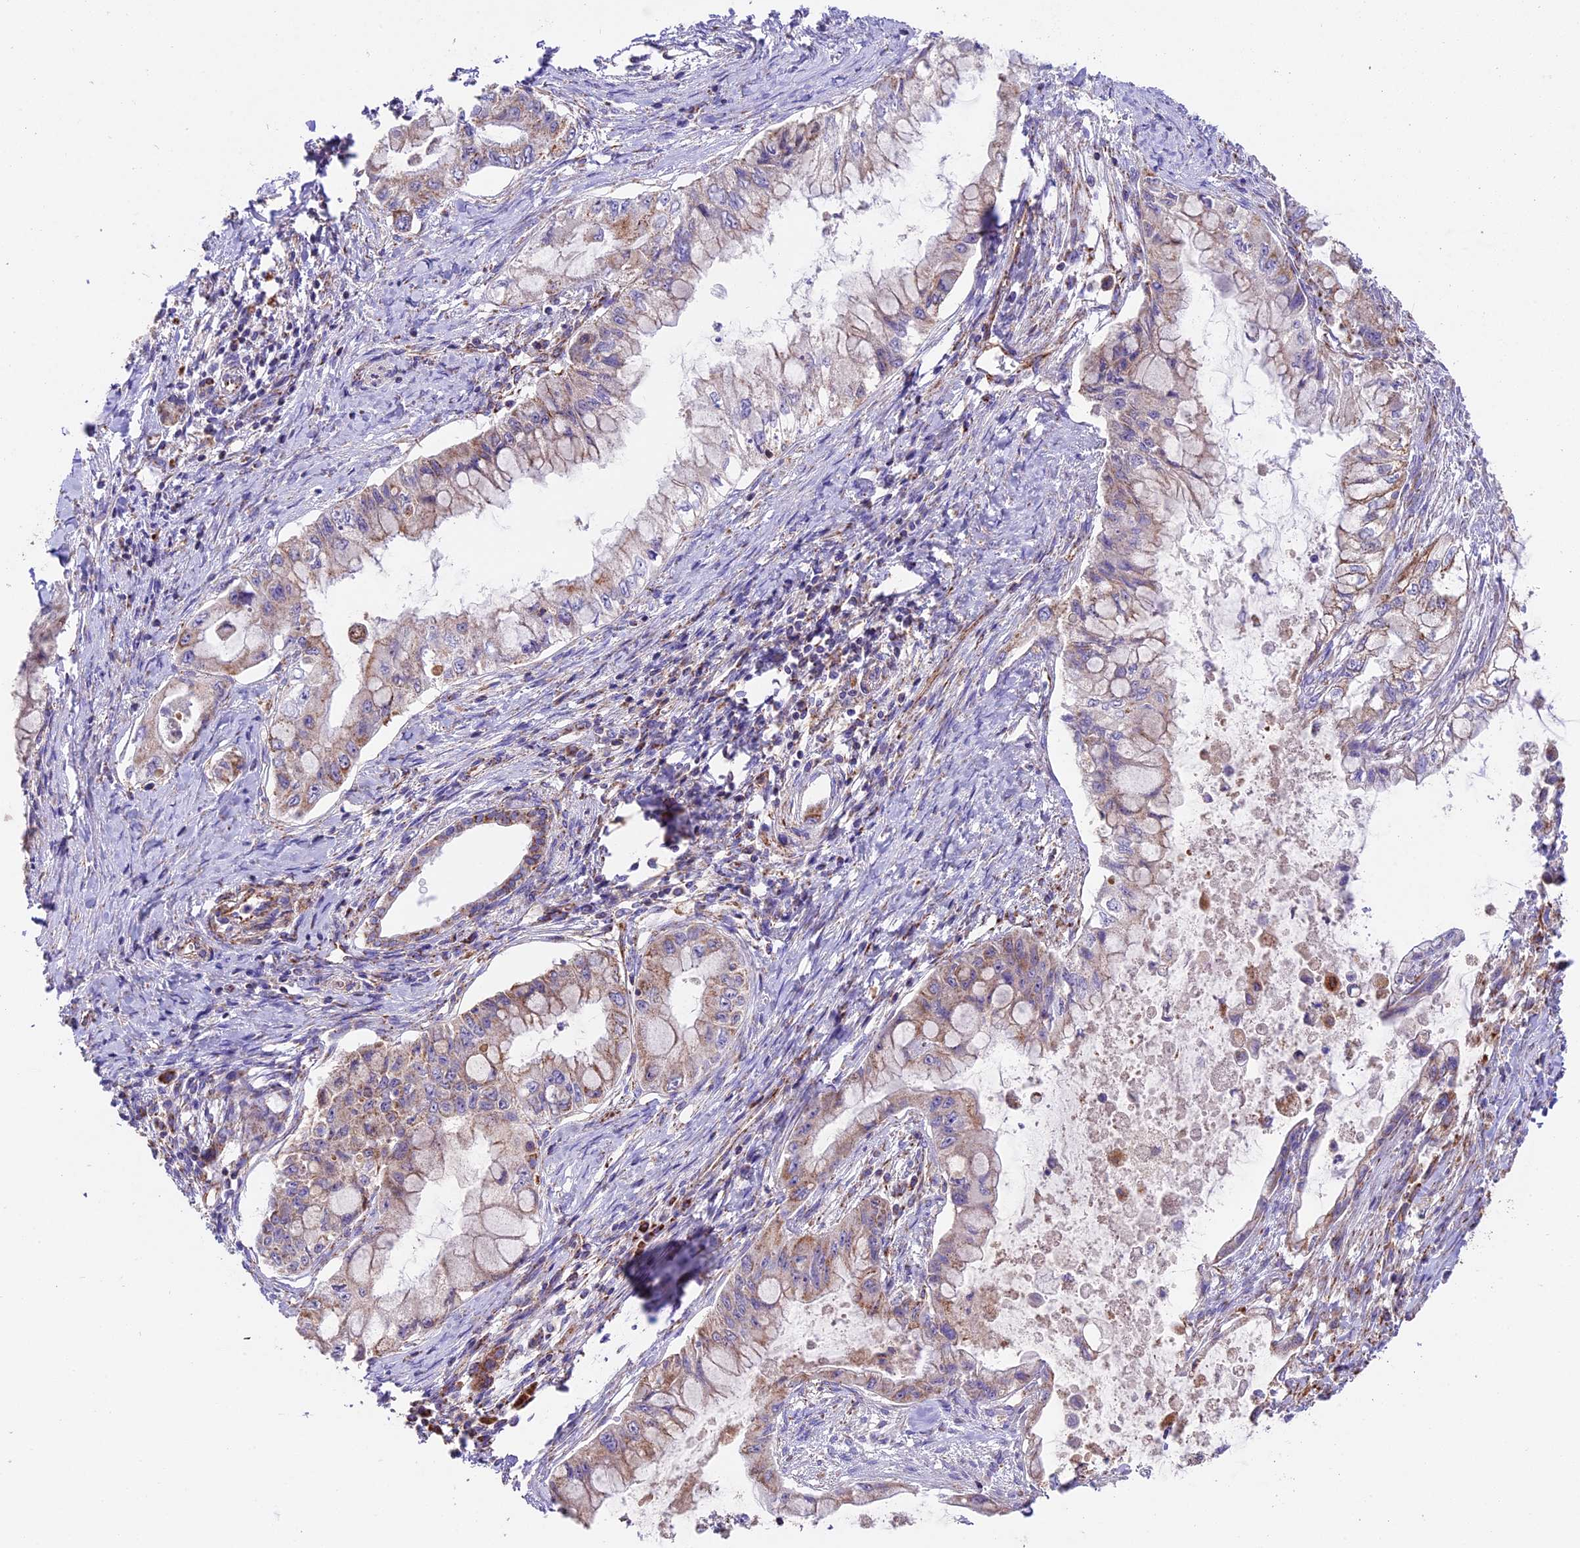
{"staining": {"intensity": "weak", "quantity": "25%-75%", "location": "cytoplasmic/membranous"}, "tissue": "pancreatic cancer", "cell_type": "Tumor cells", "image_type": "cancer", "snomed": [{"axis": "morphology", "description": "Adenocarcinoma, NOS"}, {"axis": "topography", "description": "Pancreas"}], "caption": "Pancreatic adenocarcinoma stained with DAB IHC displays low levels of weak cytoplasmic/membranous positivity in about 25%-75% of tumor cells.", "gene": "NDUFA8", "patient": {"sex": "male", "age": 48}}